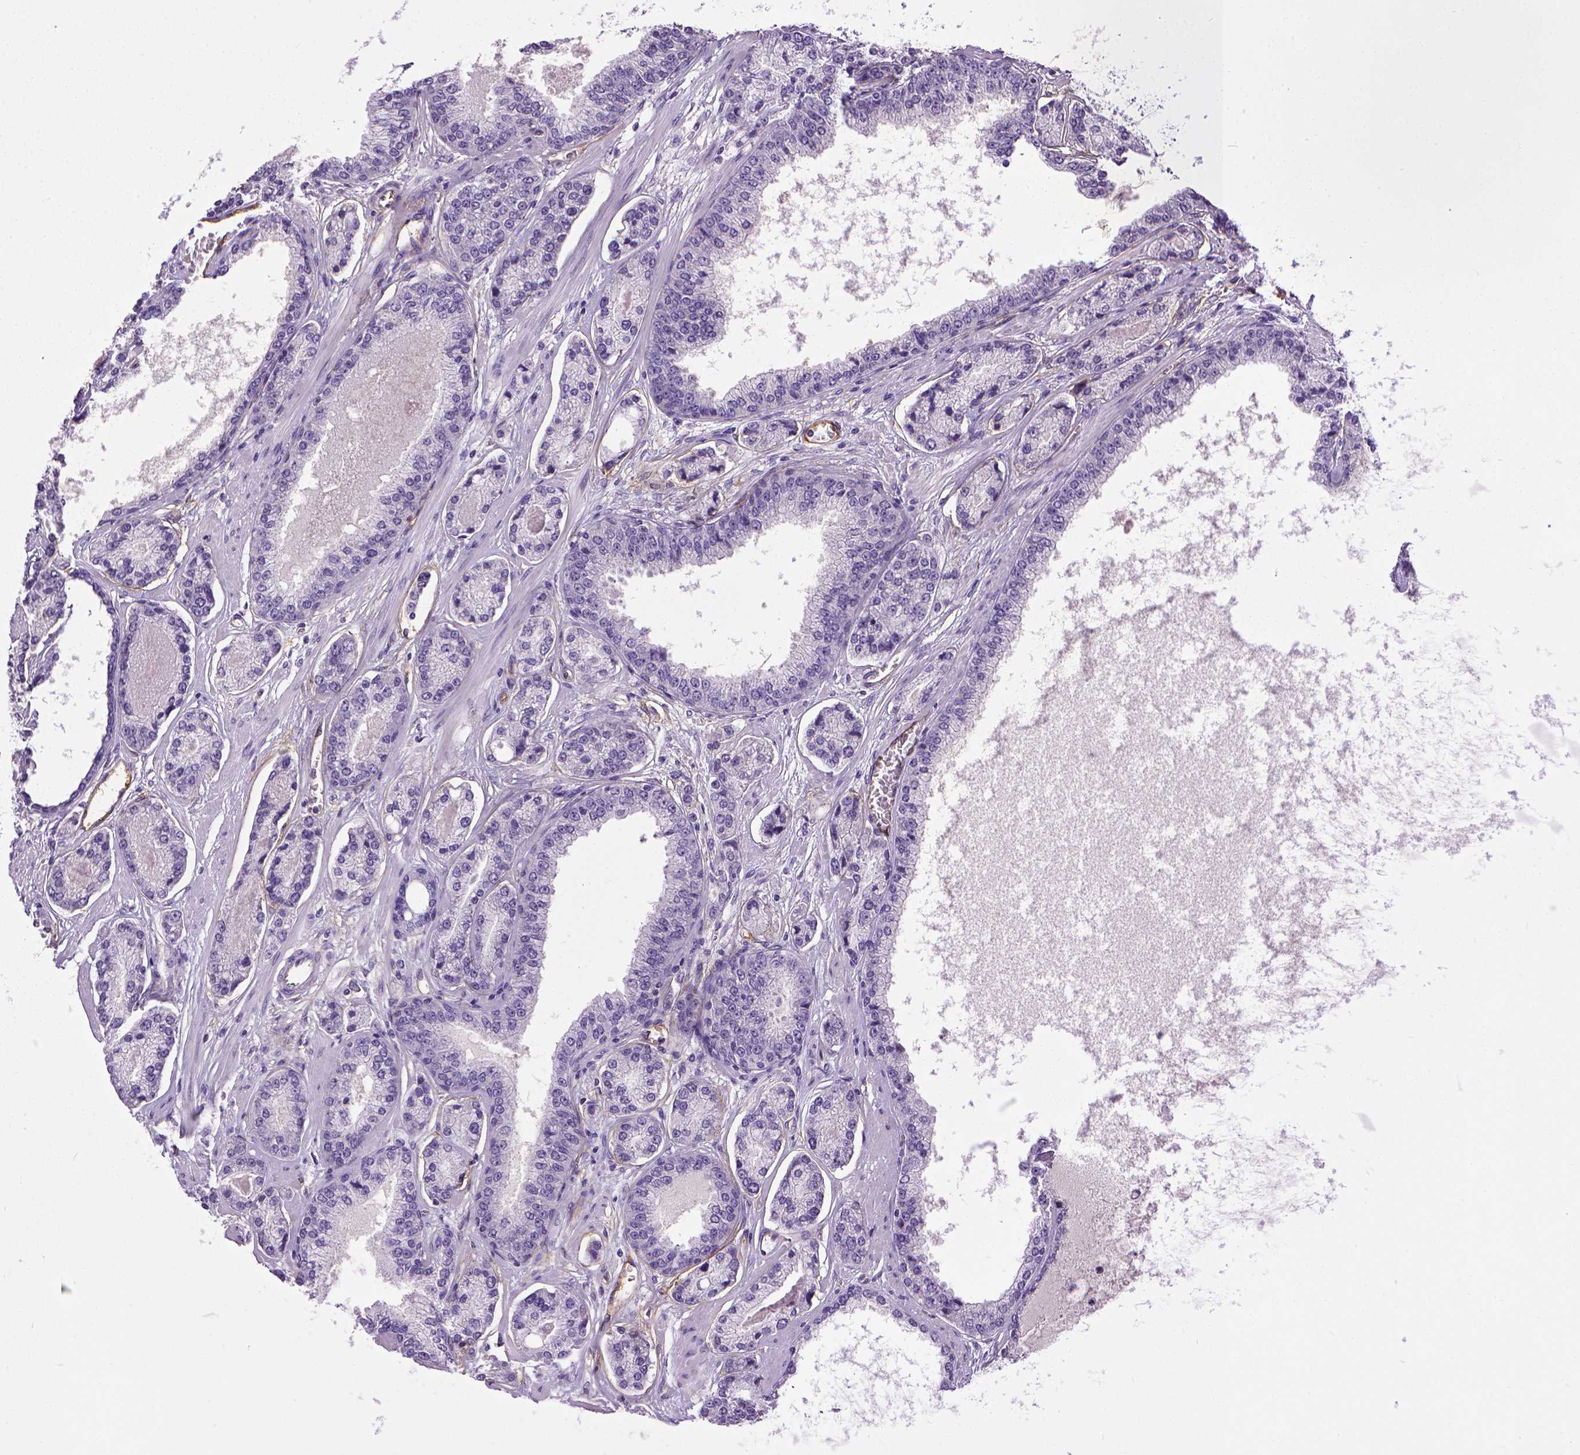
{"staining": {"intensity": "negative", "quantity": "none", "location": "none"}, "tissue": "prostate cancer", "cell_type": "Tumor cells", "image_type": "cancer", "snomed": [{"axis": "morphology", "description": "Adenocarcinoma, NOS"}, {"axis": "topography", "description": "Prostate"}], "caption": "Image shows no significant protein expression in tumor cells of adenocarcinoma (prostate).", "gene": "ENG", "patient": {"sex": "male", "age": 64}}